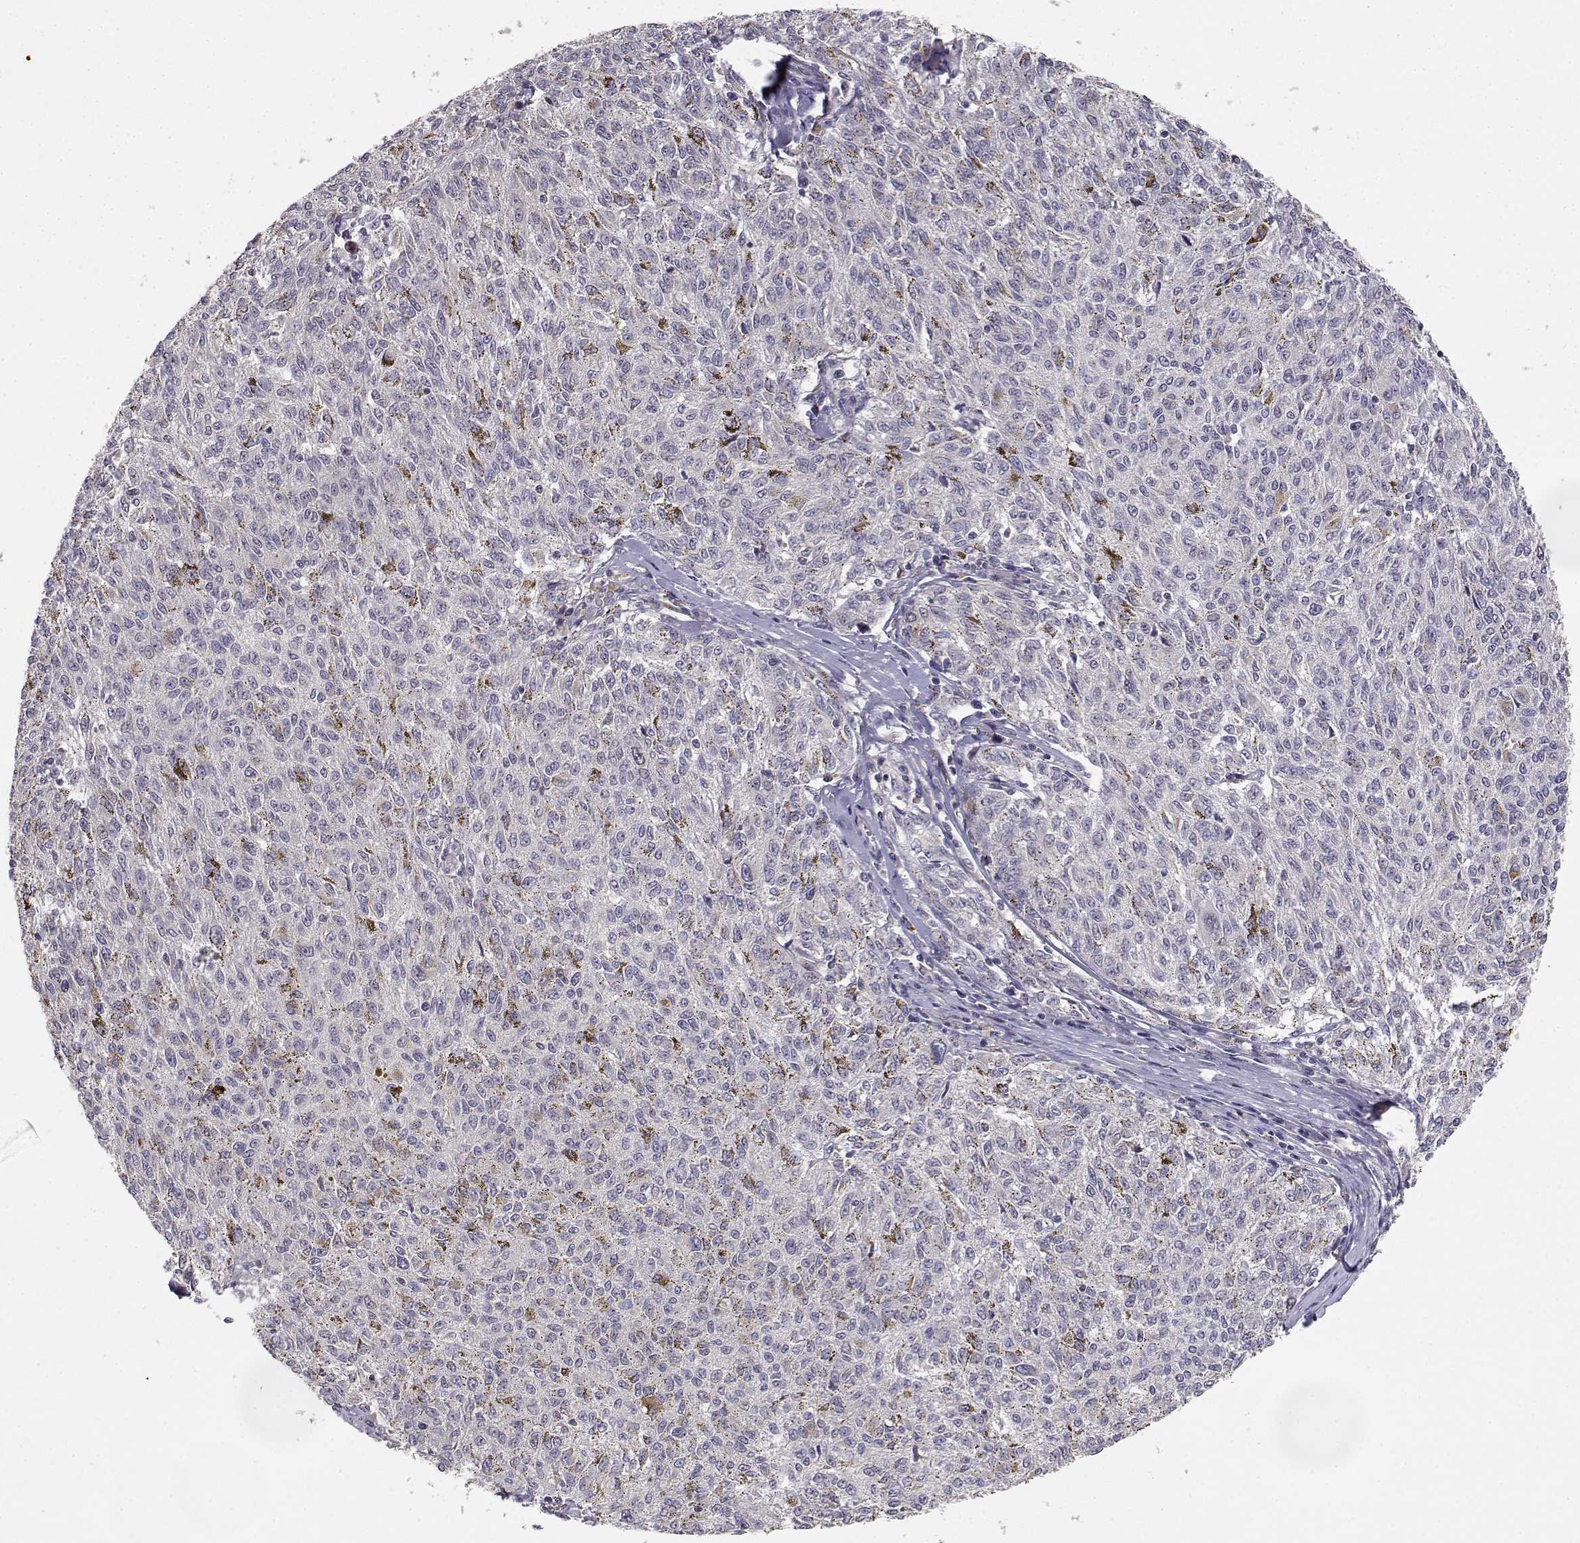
{"staining": {"intensity": "negative", "quantity": "none", "location": "none"}, "tissue": "melanoma", "cell_type": "Tumor cells", "image_type": "cancer", "snomed": [{"axis": "morphology", "description": "Malignant melanoma, NOS"}, {"axis": "topography", "description": "Skin"}], "caption": "Immunohistochemistry photomicrograph of neoplastic tissue: malignant melanoma stained with DAB shows no significant protein positivity in tumor cells.", "gene": "RAD51", "patient": {"sex": "female", "age": 72}}